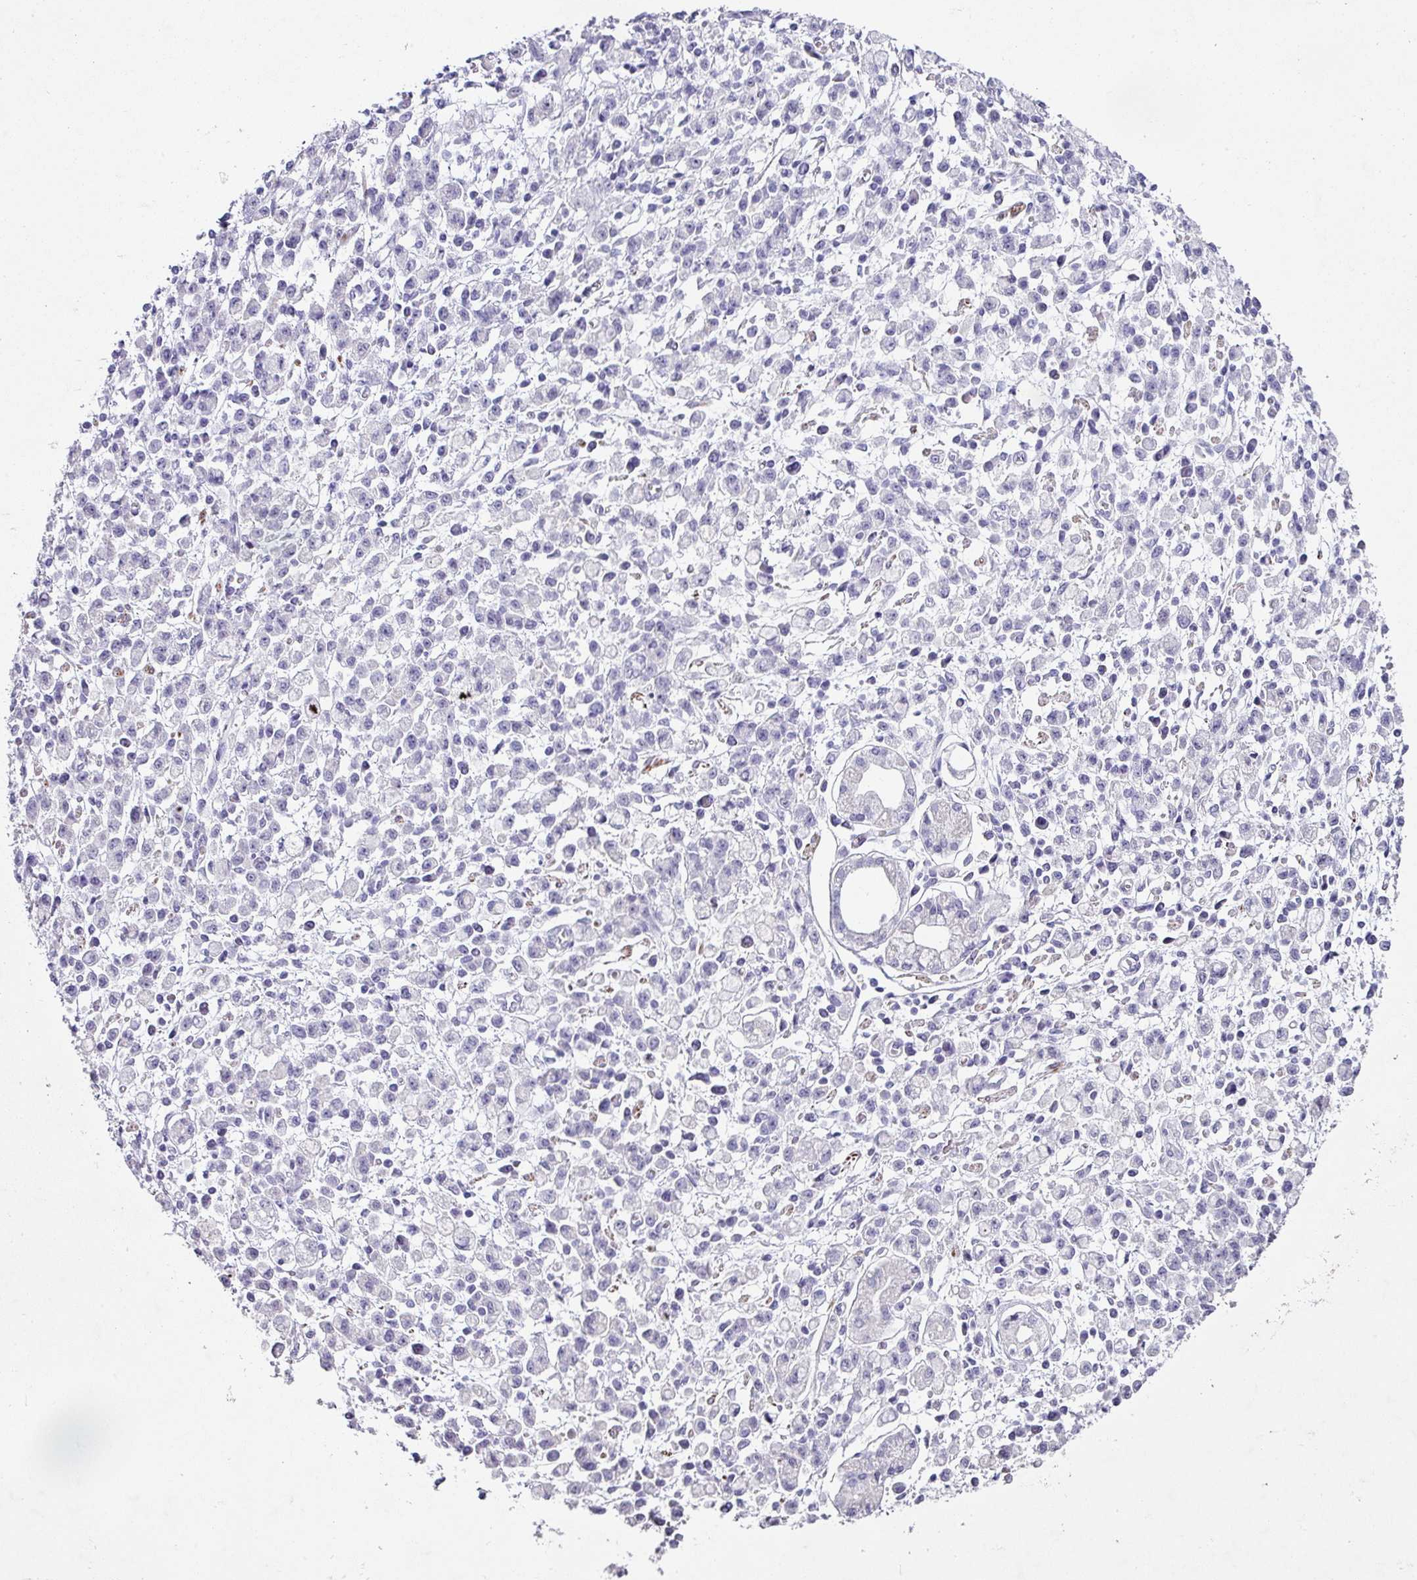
{"staining": {"intensity": "negative", "quantity": "none", "location": "none"}, "tissue": "stomach cancer", "cell_type": "Tumor cells", "image_type": "cancer", "snomed": [{"axis": "morphology", "description": "Adenocarcinoma, NOS"}, {"axis": "topography", "description": "Stomach"}], "caption": "The micrograph demonstrates no significant expression in tumor cells of adenocarcinoma (stomach). Nuclei are stained in blue.", "gene": "TRA2A", "patient": {"sex": "male", "age": 77}}